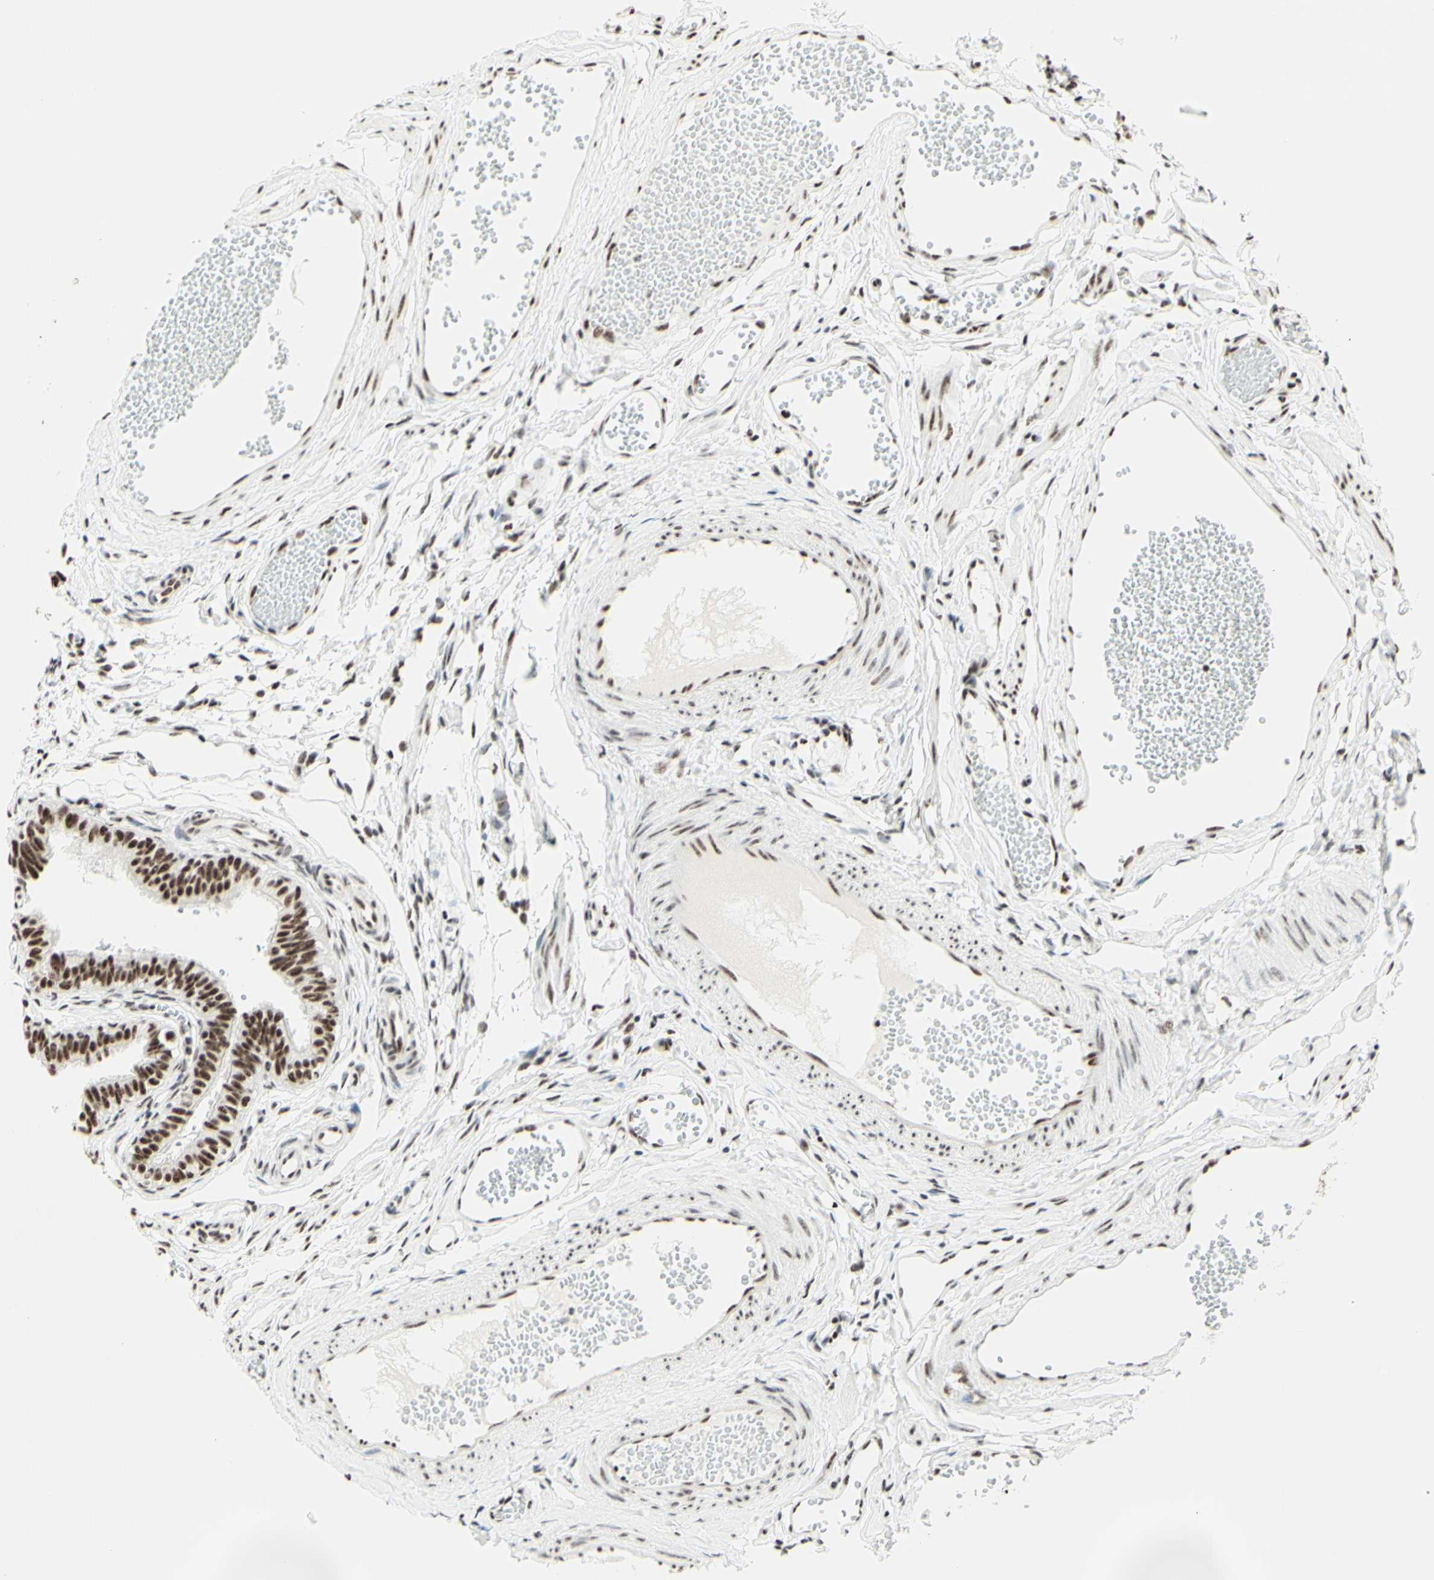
{"staining": {"intensity": "strong", "quantity": ">75%", "location": "nuclear"}, "tissue": "fallopian tube", "cell_type": "Glandular cells", "image_type": "normal", "snomed": [{"axis": "morphology", "description": "Normal tissue, NOS"}, {"axis": "topography", "description": "Fallopian tube"}, {"axis": "topography", "description": "Placenta"}], "caption": "Brown immunohistochemical staining in normal human fallopian tube reveals strong nuclear positivity in approximately >75% of glandular cells. (brown staining indicates protein expression, while blue staining denotes nuclei).", "gene": "WTAP", "patient": {"sex": "female", "age": 34}}